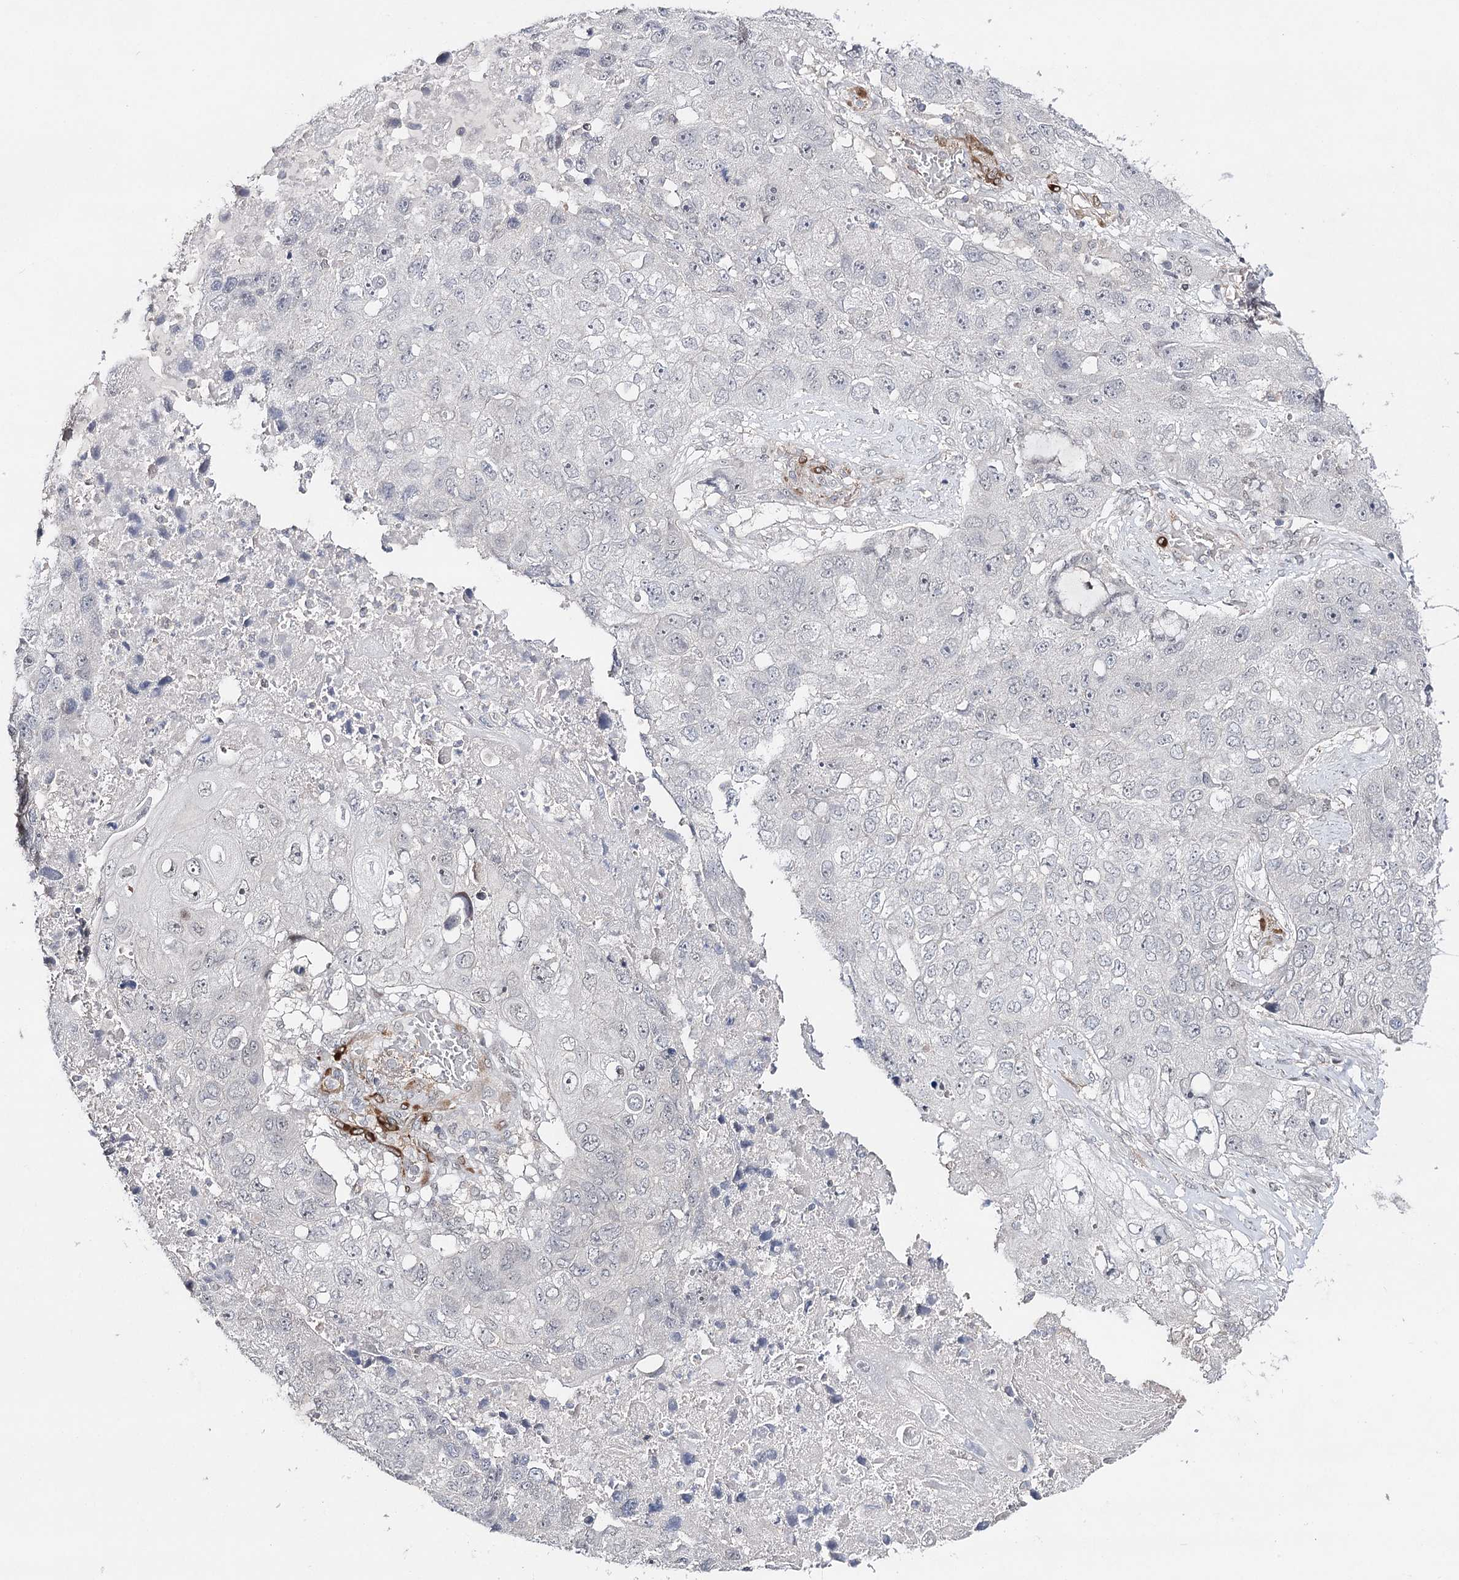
{"staining": {"intensity": "negative", "quantity": "none", "location": "none"}, "tissue": "lung cancer", "cell_type": "Tumor cells", "image_type": "cancer", "snomed": [{"axis": "morphology", "description": "Squamous cell carcinoma, NOS"}, {"axis": "topography", "description": "Lung"}], "caption": "Immunohistochemical staining of human lung cancer demonstrates no significant positivity in tumor cells.", "gene": "HSD11B2", "patient": {"sex": "male", "age": 61}}